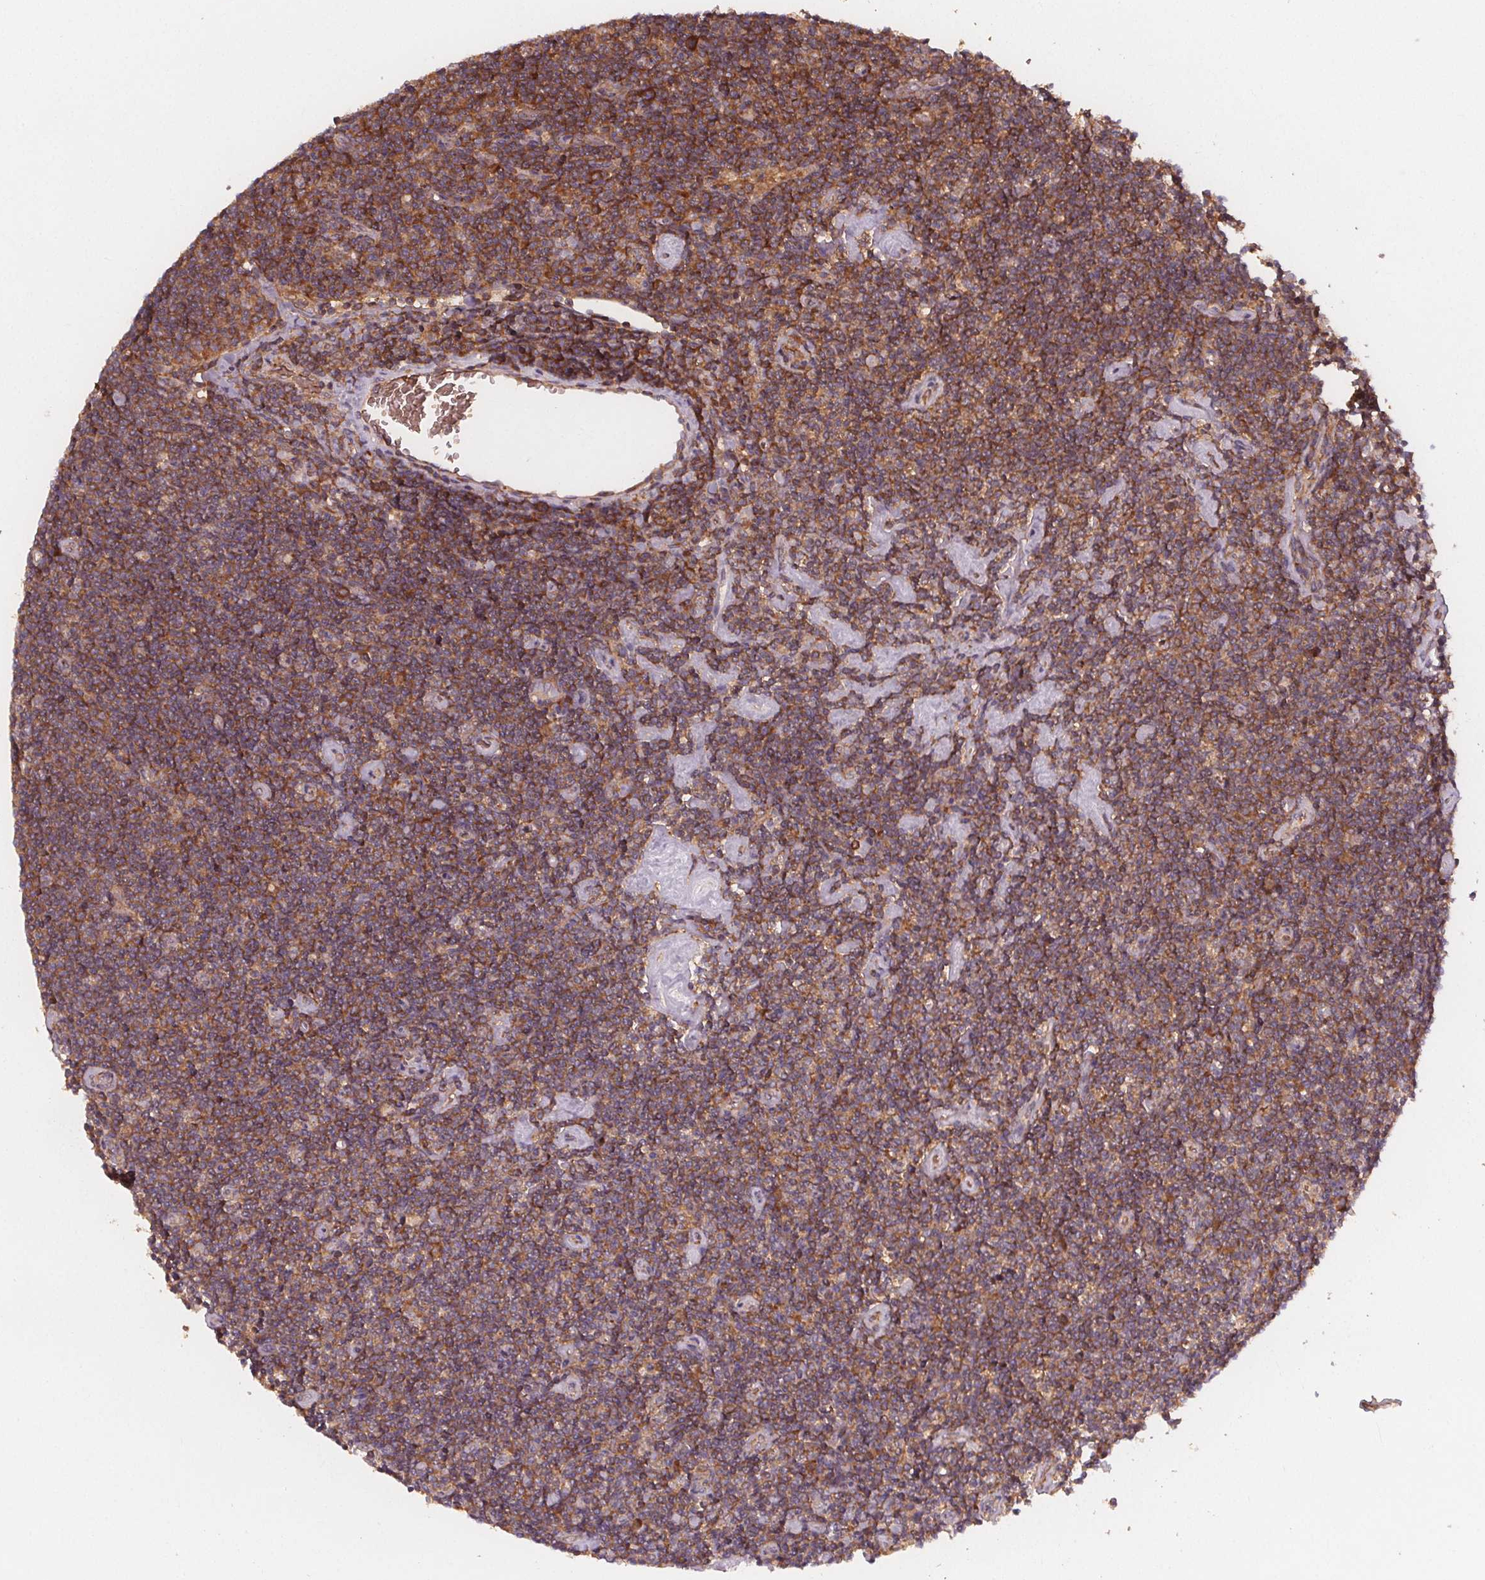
{"staining": {"intensity": "moderate", "quantity": ">75%", "location": "cytoplasmic/membranous"}, "tissue": "lymphoma", "cell_type": "Tumor cells", "image_type": "cancer", "snomed": [{"axis": "morphology", "description": "Hodgkin's disease, NOS"}, {"axis": "topography", "description": "Lymph node"}], "caption": "Tumor cells exhibit medium levels of moderate cytoplasmic/membranous positivity in approximately >75% of cells in human lymphoma.", "gene": "EIF3D", "patient": {"sex": "male", "age": 40}}